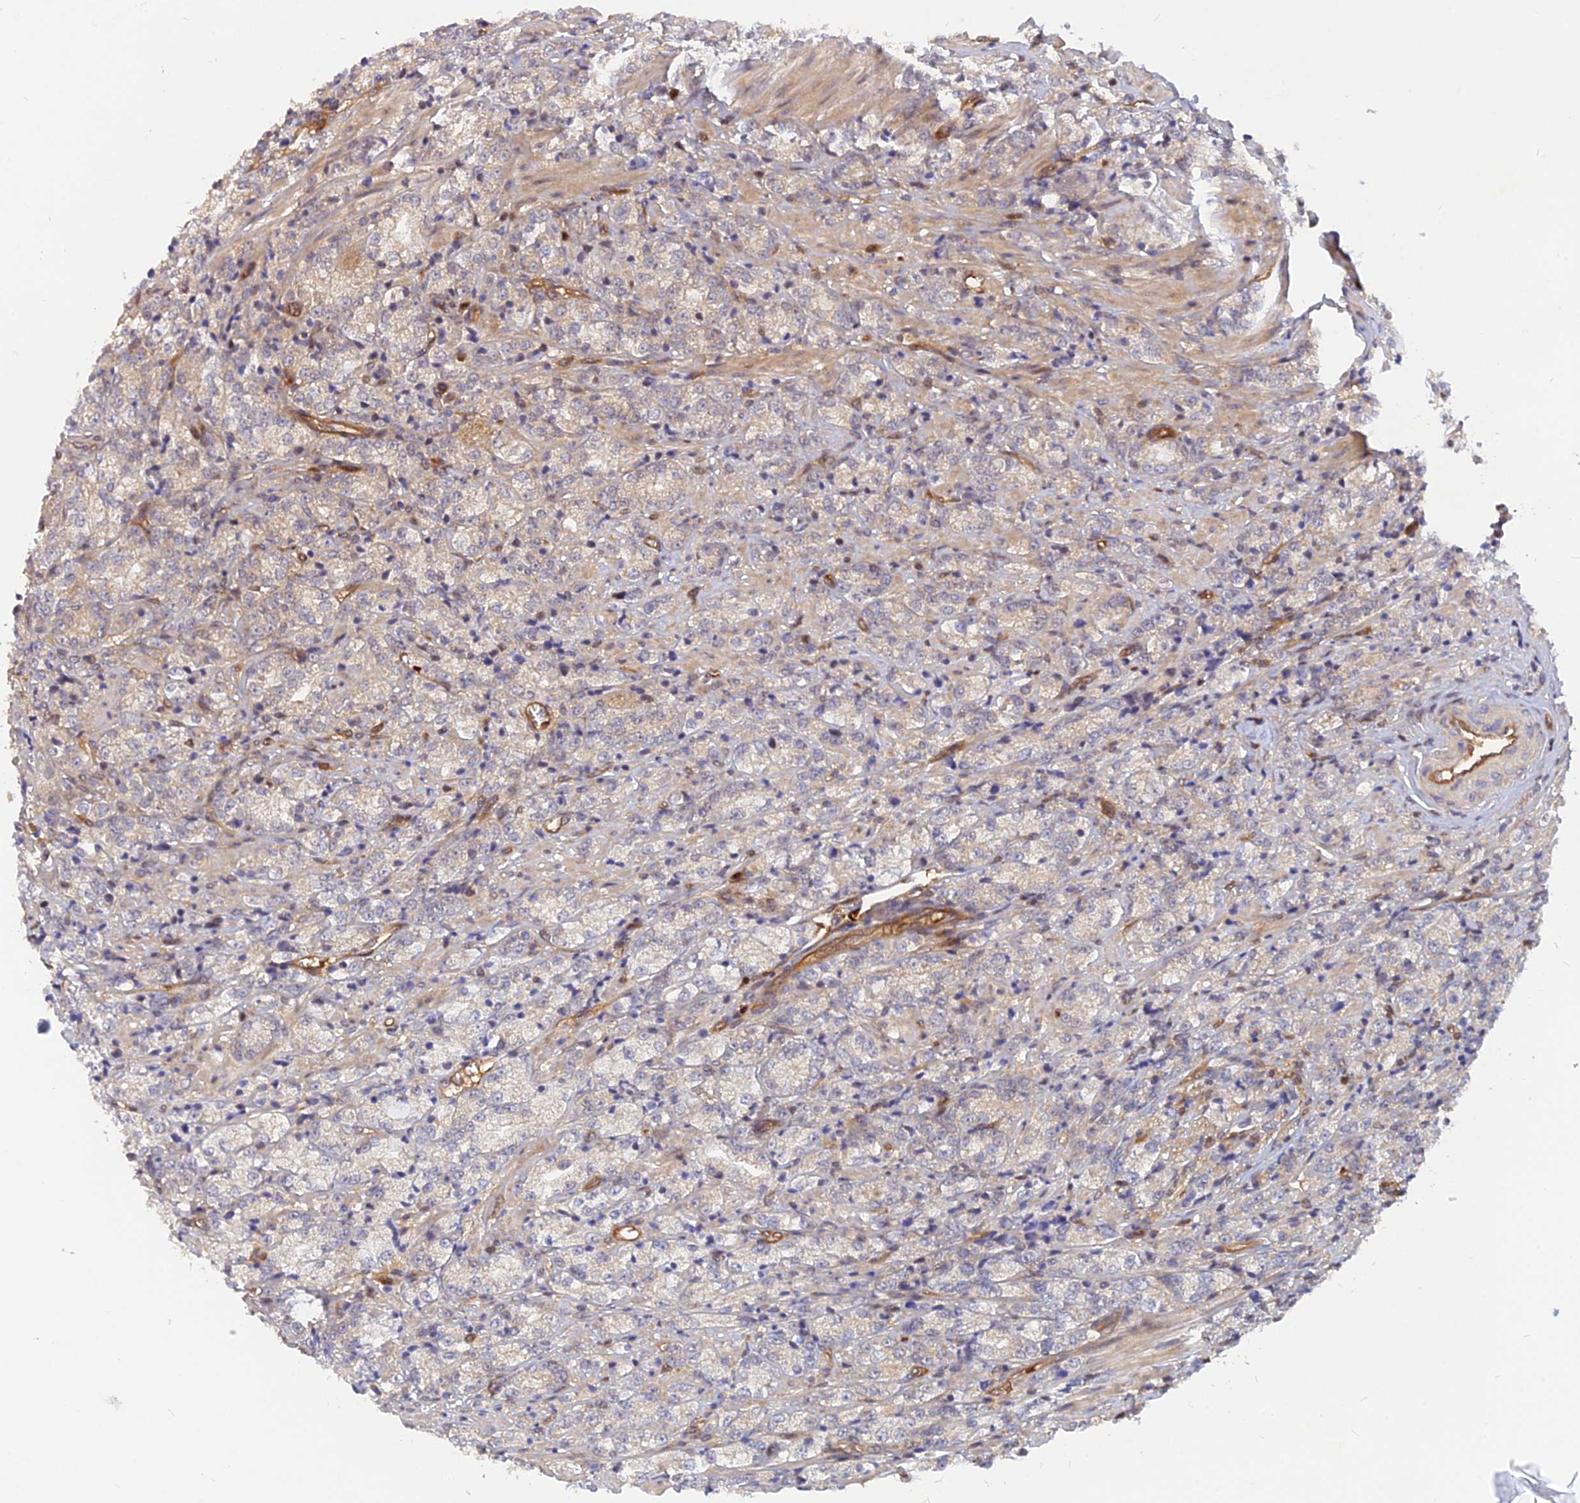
{"staining": {"intensity": "weak", "quantity": "<25%", "location": "cytoplasmic/membranous"}, "tissue": "prostate cancer", "cell_type": "Tumor cells", "image_type": "cancer", "snomed": [{"axis": "morphology", "description": "Adenocarcinoma, High grade"}, {"axis": "topography", "description": "Prostate"}], "caption": "The photomicrograph displays no significant staining in tumor cells of prostate adenocarcinoma (high-grade). (DAB (3,3'-diaminobenzidine) immunohistochemistry (IHC), high magnification).", "gene": "ARL2BP", "patient": {"sex": "male", "age": 69}}